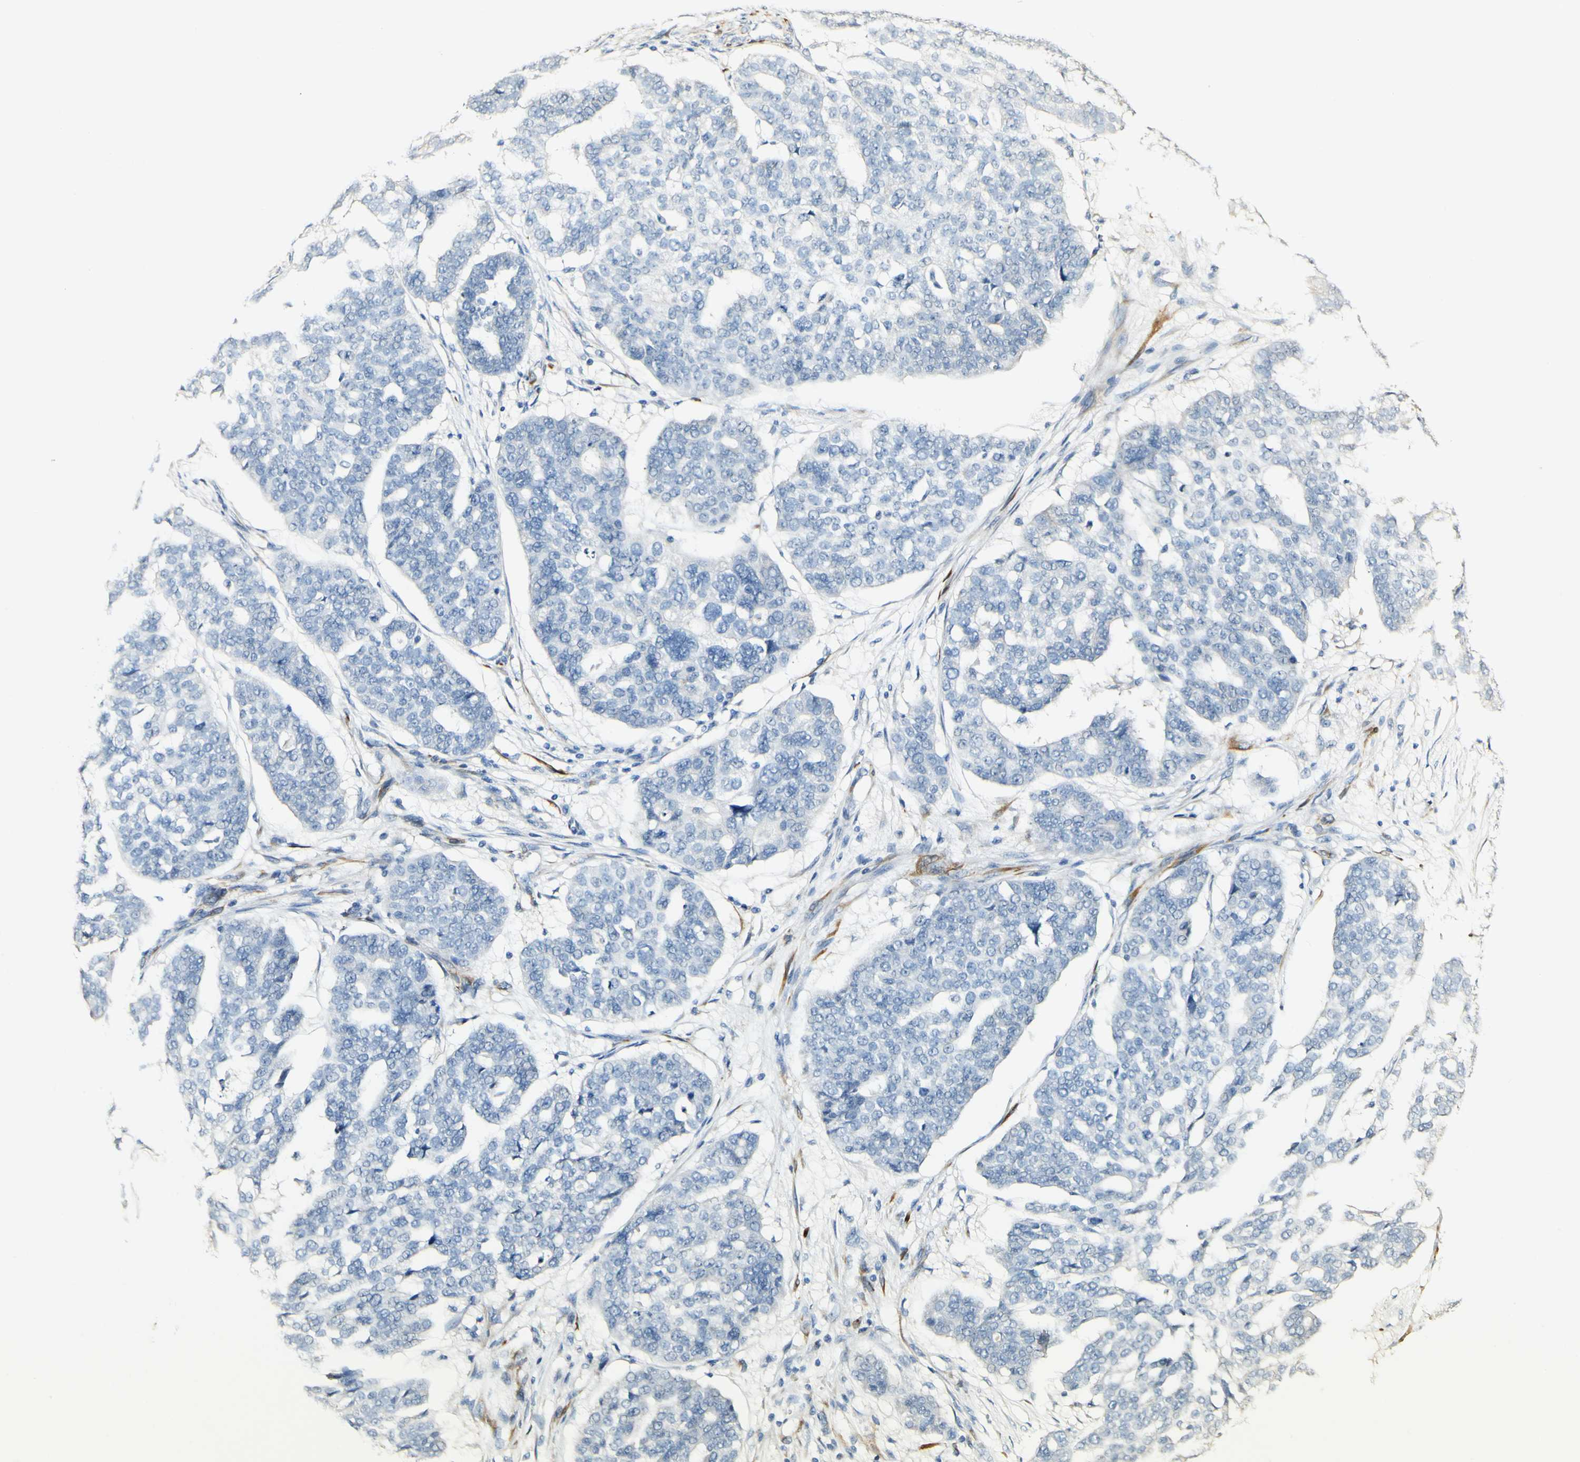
{"staining": {"intensity": "negative", "quantity": "none", "location": "none"}, "tissue": "ovarian cancer", "cell_type": "Tumor cells", "image_type": "cancer", "snomed": [{"axis": "morphology", "description": "Cystadenocarcinoma, serous, NOS"}, {"axis": "topography", "description": "Ovary"}], "caption": "Tumor cells show no significant expression in serous cystadenocarcinoma (ovarian).", "gene": "FMO3", "patient": {"sex": "female", "age": 59}}